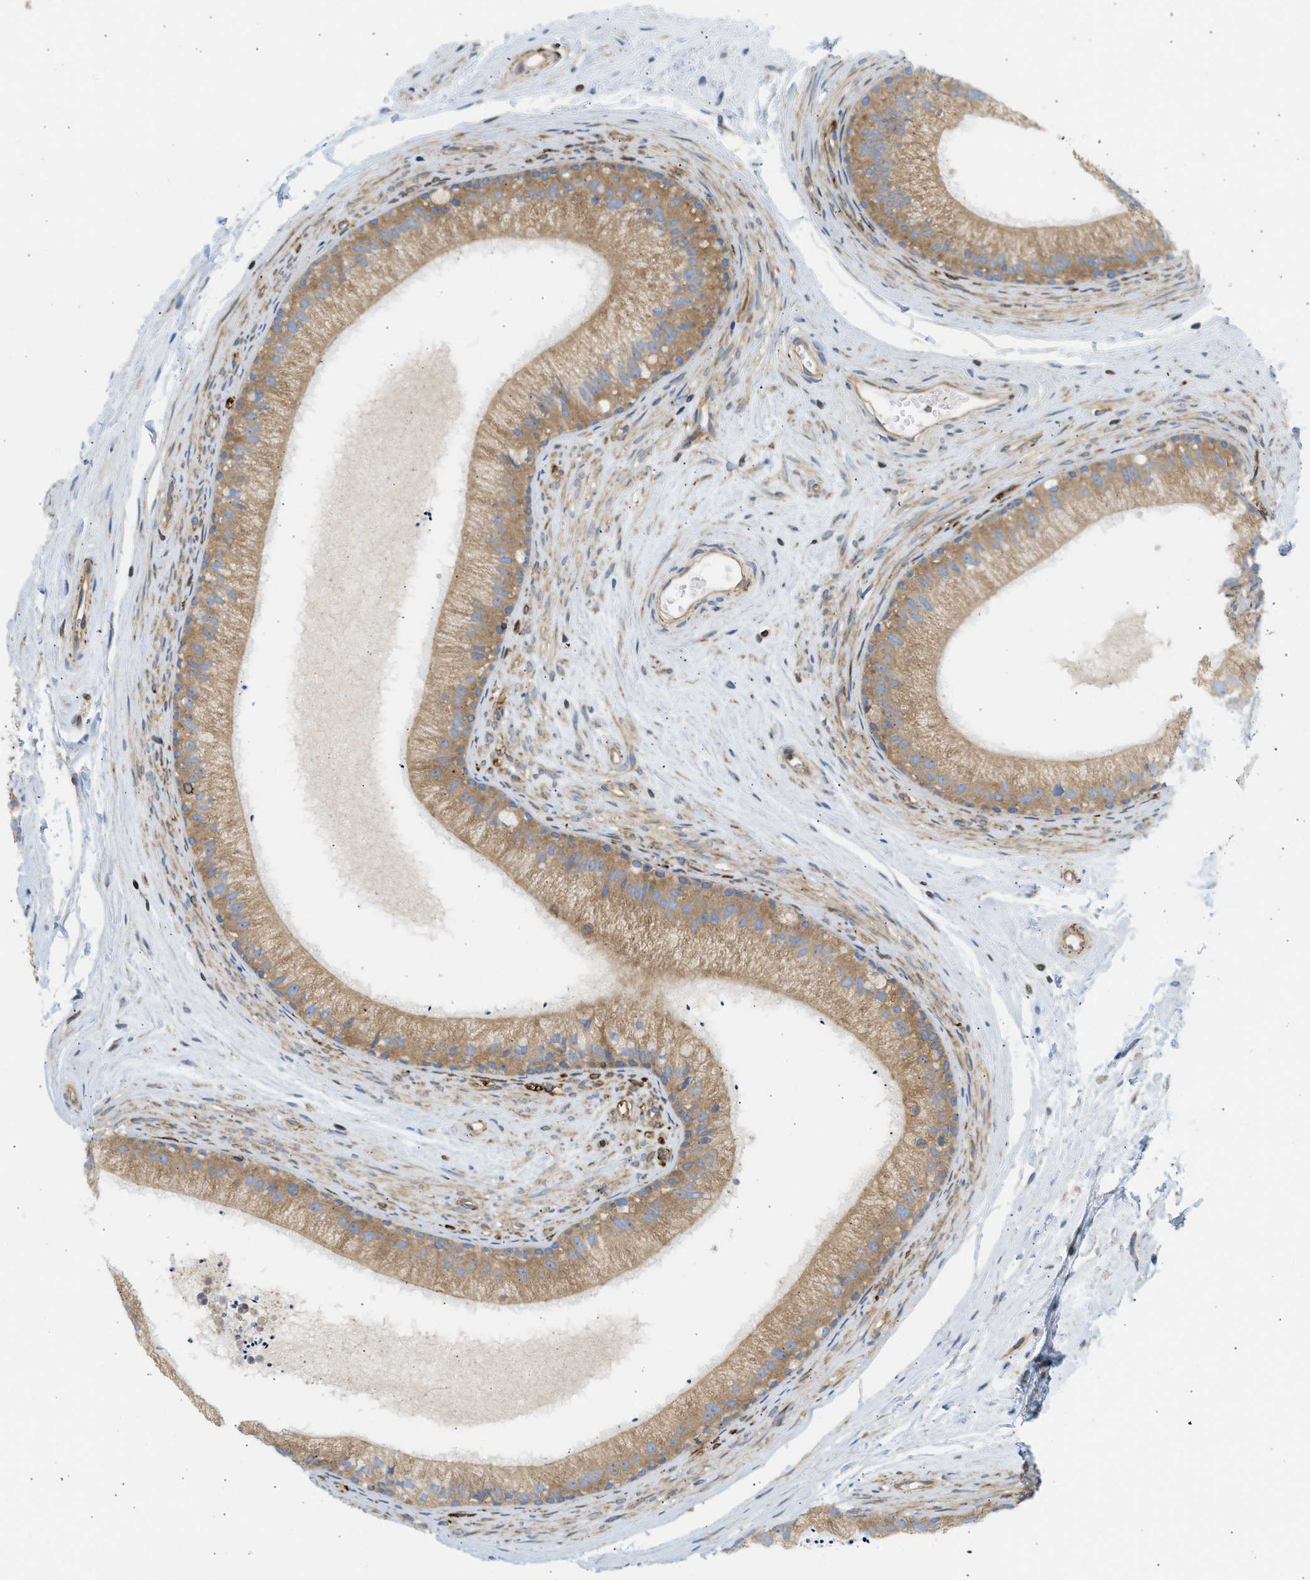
{"staining": {"intensity": "moderate", "quantity": ">75%", "location": "cytoplasmic/membranous"}, "tissue": "epididymis", "cell_type": "Glandular cells", "image_type": "normal", "snomed": [{"axis": "morphology", "description": "Normal tissue, NOS"}, {"axis": "topography", "description": "Epididymis"}], "caption": "IHC (DAB (3,3'-diaminobenzidine)) staining of normal human epididymis displays moderate cytoplasmic/membranous protein staining in about >75% of glandular cells.", "gene": "STRN", "patient": {"sex": "male", "age": 56}}